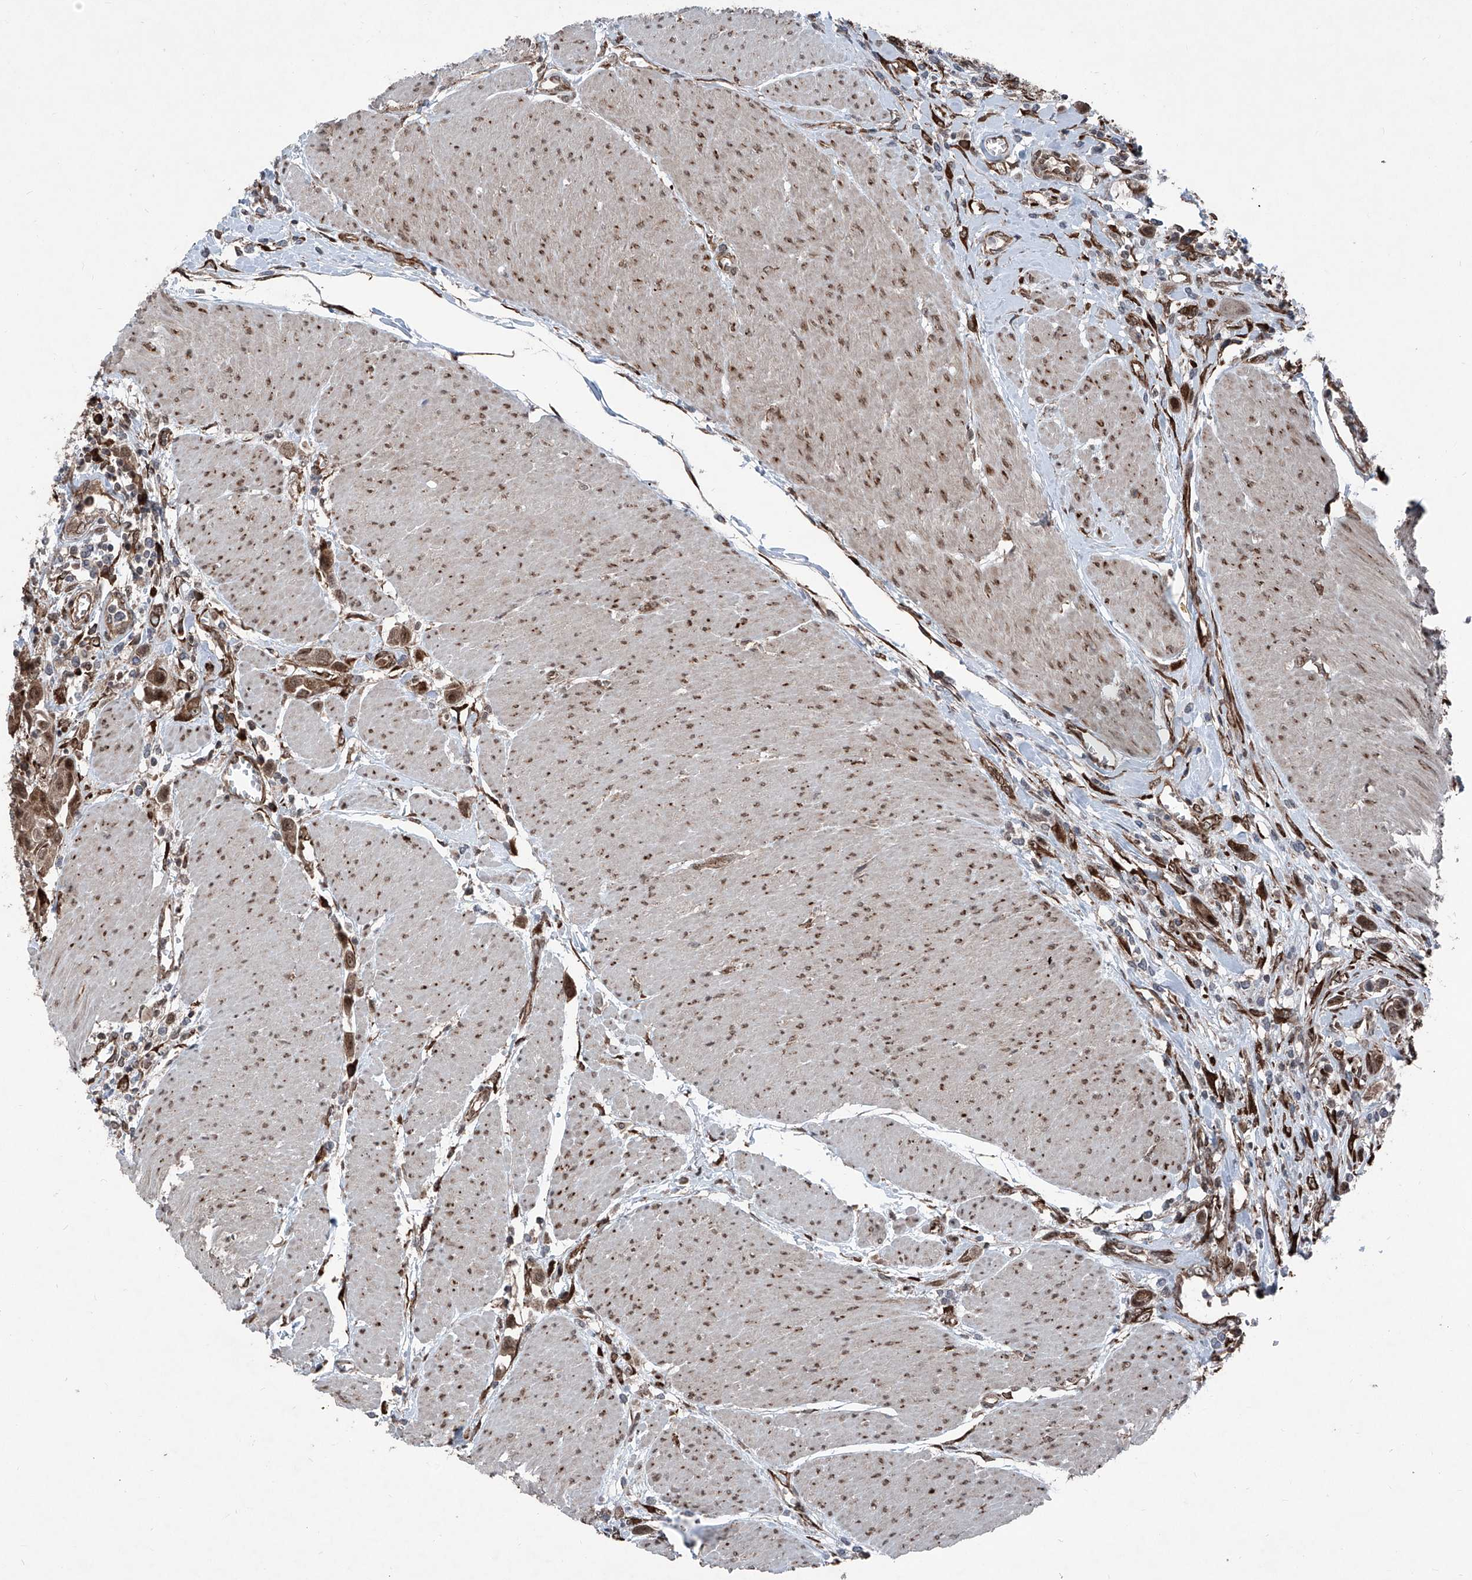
{"staining": {"intensity": "moderate", "quantity": ">75%", "location": "cytoplasmic/membranous,nuclear"}, "tissue": "urothelial cancer", "cell_type": "Tumor cells", "image_type": "cancer", "snomed": [{"axis": "morphology", "description": "Urothelial carcinoma, High grade"}, {"axis": "topography", "description": "Urinary bladder"}], "caption": "High-grade urothelial carcinoma stained for a protein (brown) displays moderate cytoplasmic/membranous and nuclear positive expression in approximately >75% of tumor cells.", "gene": "COA7", "patient": {"sex": "male", "age": 50}}